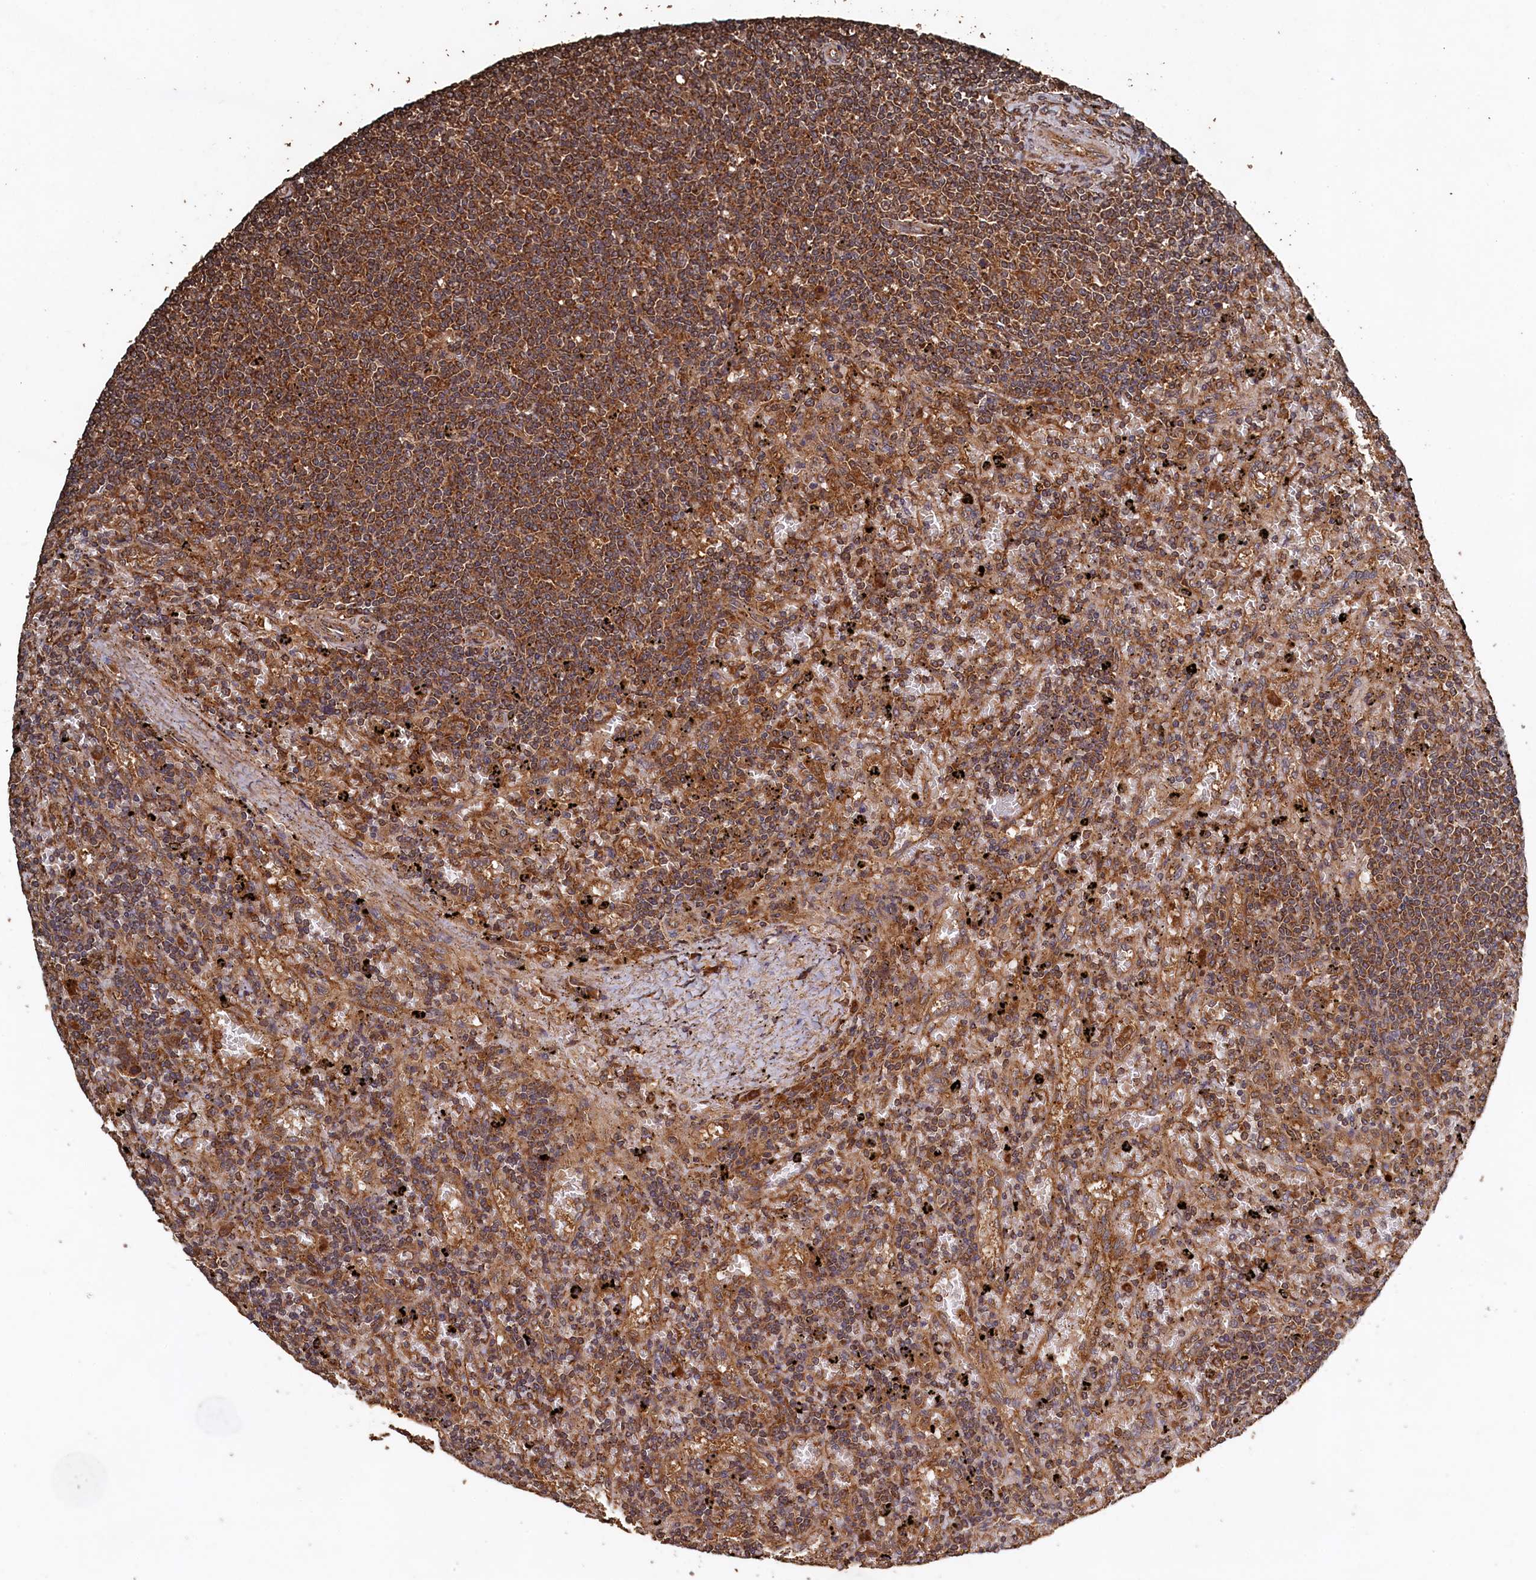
{"staining": {"intensity": "moderate", "quantity": ">75%", "location": "cytoplasmic/membranous"}, "tissue": "lymphoma", "cell_type": "Tumor cells", "image_type": "cancer", "snomed": [{"axis": "morphology", "description": "Malignant lymphoma, non-Hodgkin's type, Low grade"}, {"axis": "topography", "description": "Spleen"}], "caption": "Immunohistochemical staining of human lymphoma exhibits medium levels of moderate cytoplasmic/membranous expression in about >75% of tumor cells.", "gene": "SNX33", "patient": {"sex": "male", "age": 76}}